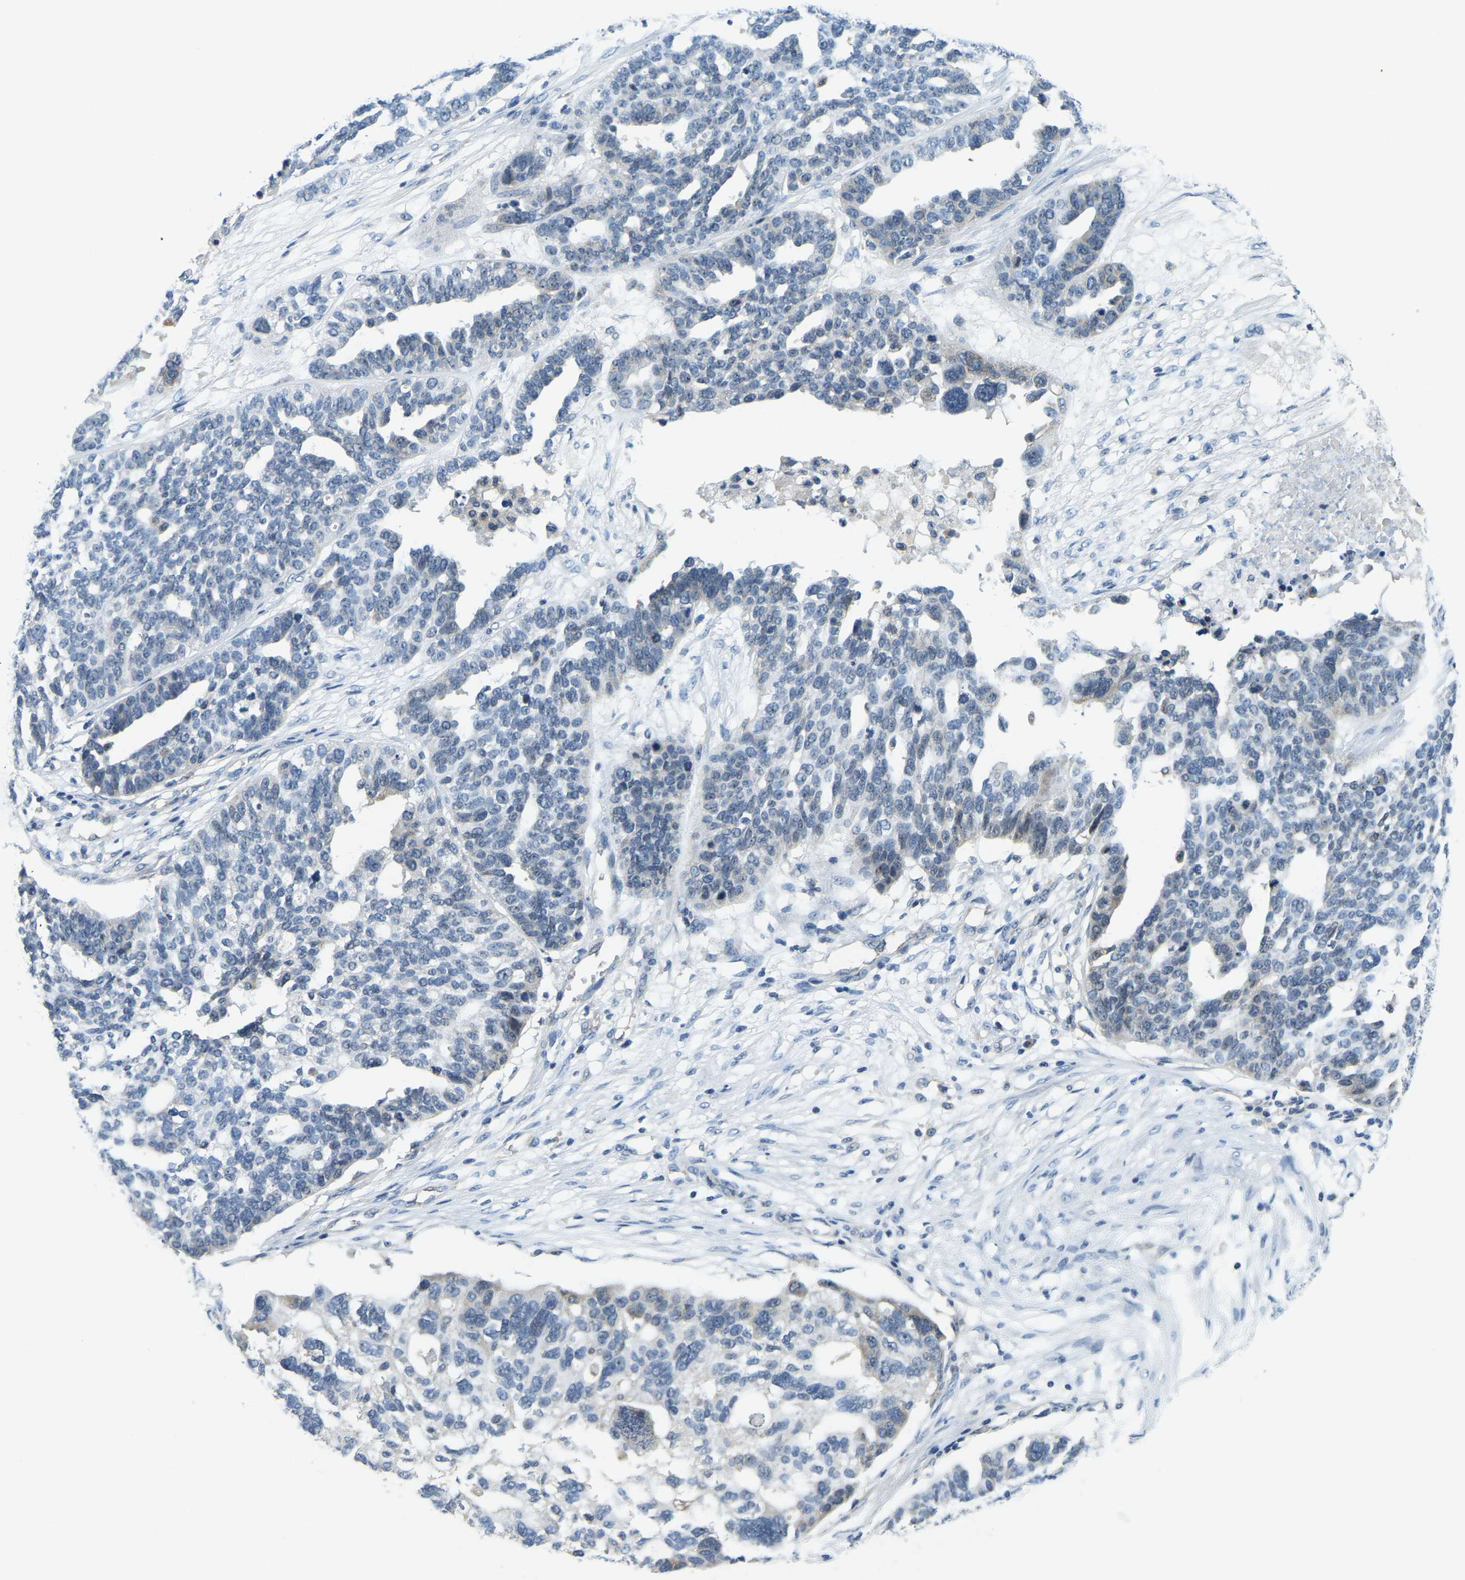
{"staining": {"intensity": "weak", "quantity": "<25%", "location": "cytoplasmic/membranous"}, "tissue": "ovarian cancer", "cell_type": "Tumor cells", "image_type": "cancer", "snomed": [{"axis": "morphology", "description": "Cystadenocarcinoma, serous, NOS"}, {"axis": "topography", "description": "Ovary"}], "caption": "Tumor cells are negative for protein expression in human ovarian cancer.", "gene": "RRP1", "patient": {"sex": "female", "age": 59}}